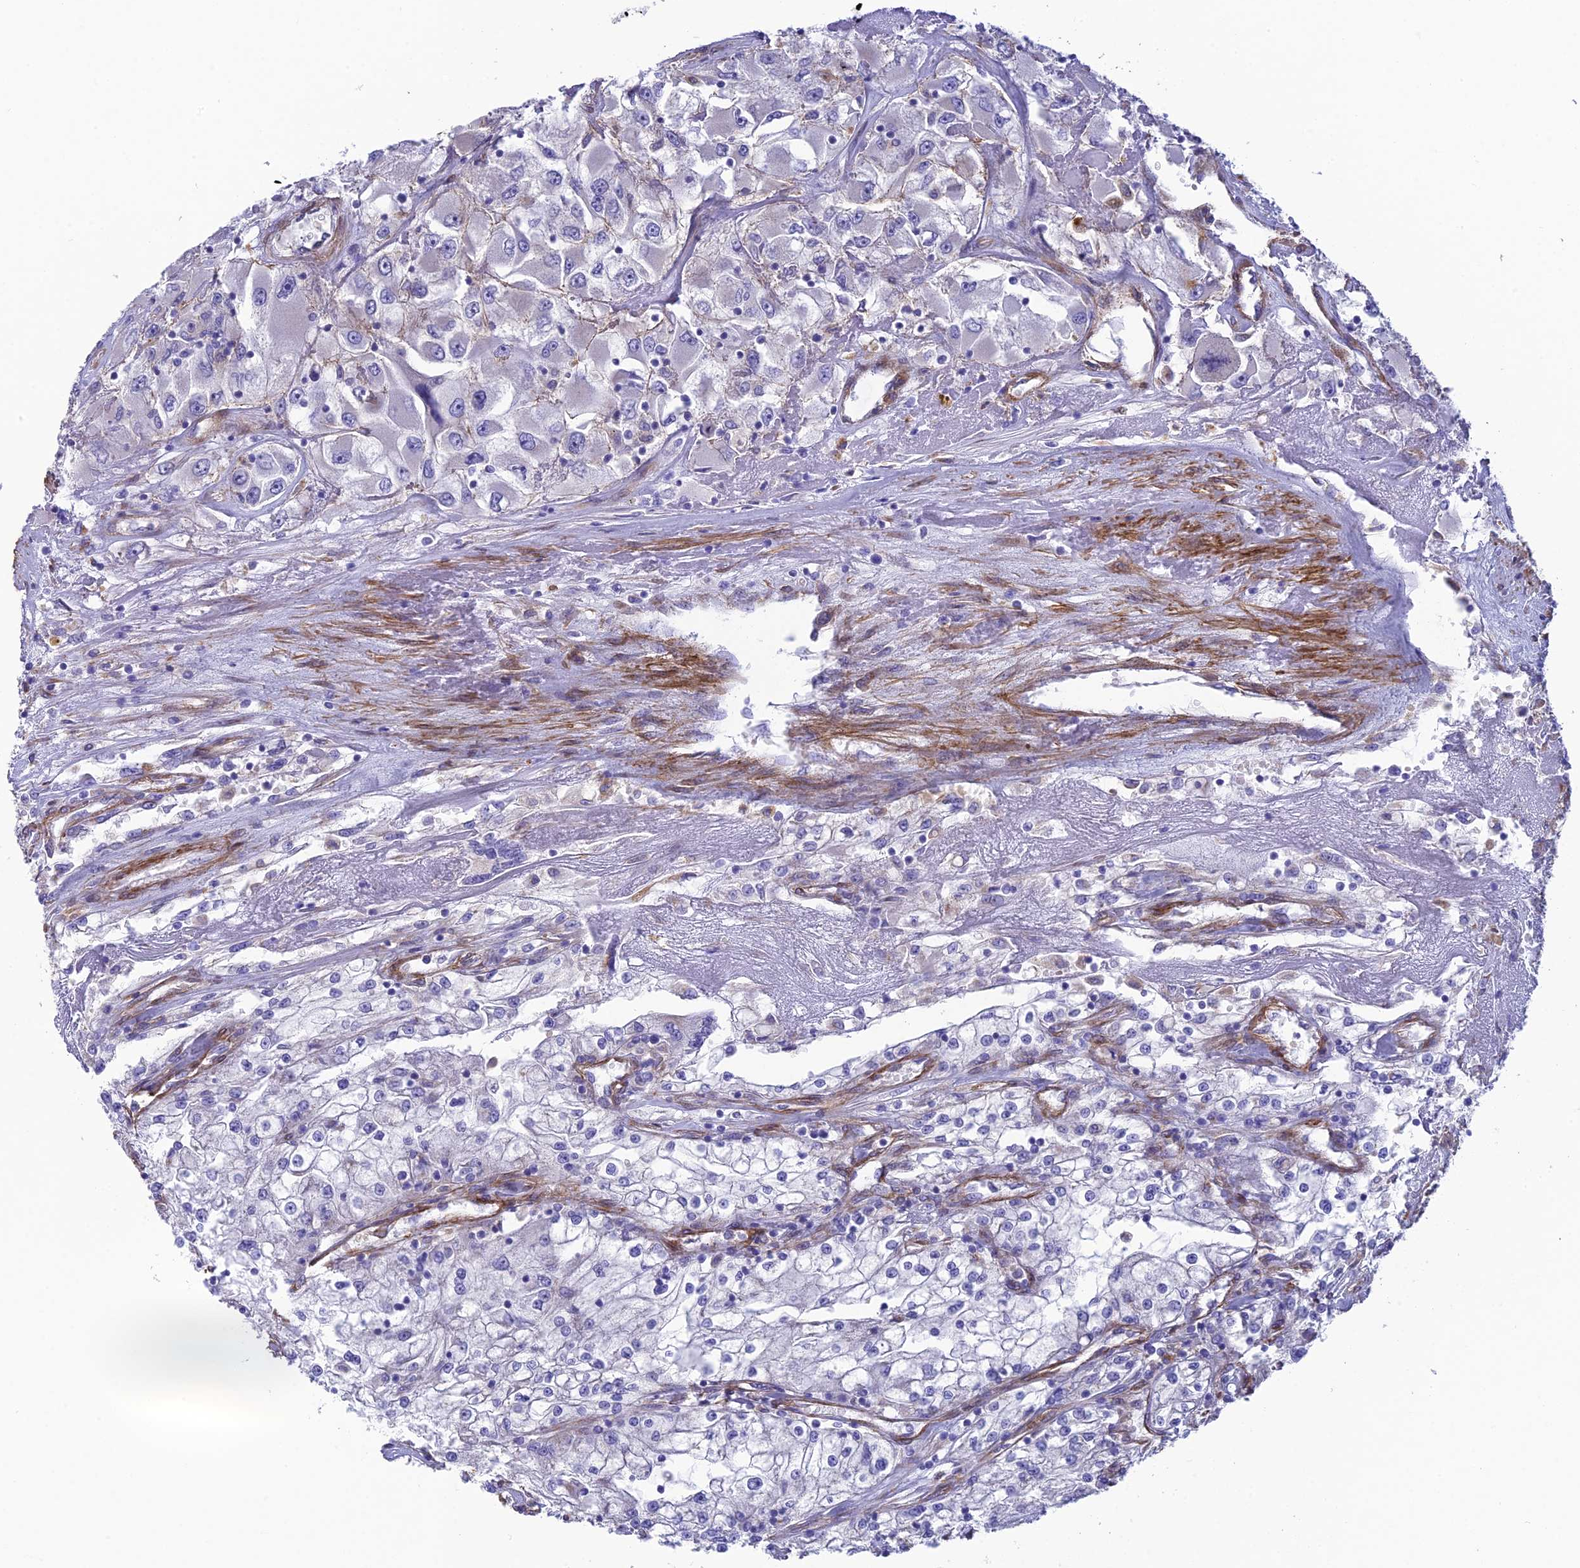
{"staining": {"intensity": "negative", "quantity": "none", "location": "none"}, "tissue": "renal cancer", "cell_type": "Tumor cells", "image_type": "cancer", "snomed": [{"axis": "morphology", "description": "Adenocarcinoma, NOS"}, {"axis": "topography", "description": "Kidney"}], "caption": "High magnification brightfield microscopy of renal adenocarcinoma stained with DAB (brown) and counterstained with hematoxylin (blue): tumor cells show no significant positivity.", "gene": "TNS1", "patient": {"sex": "female", "age": 52}}